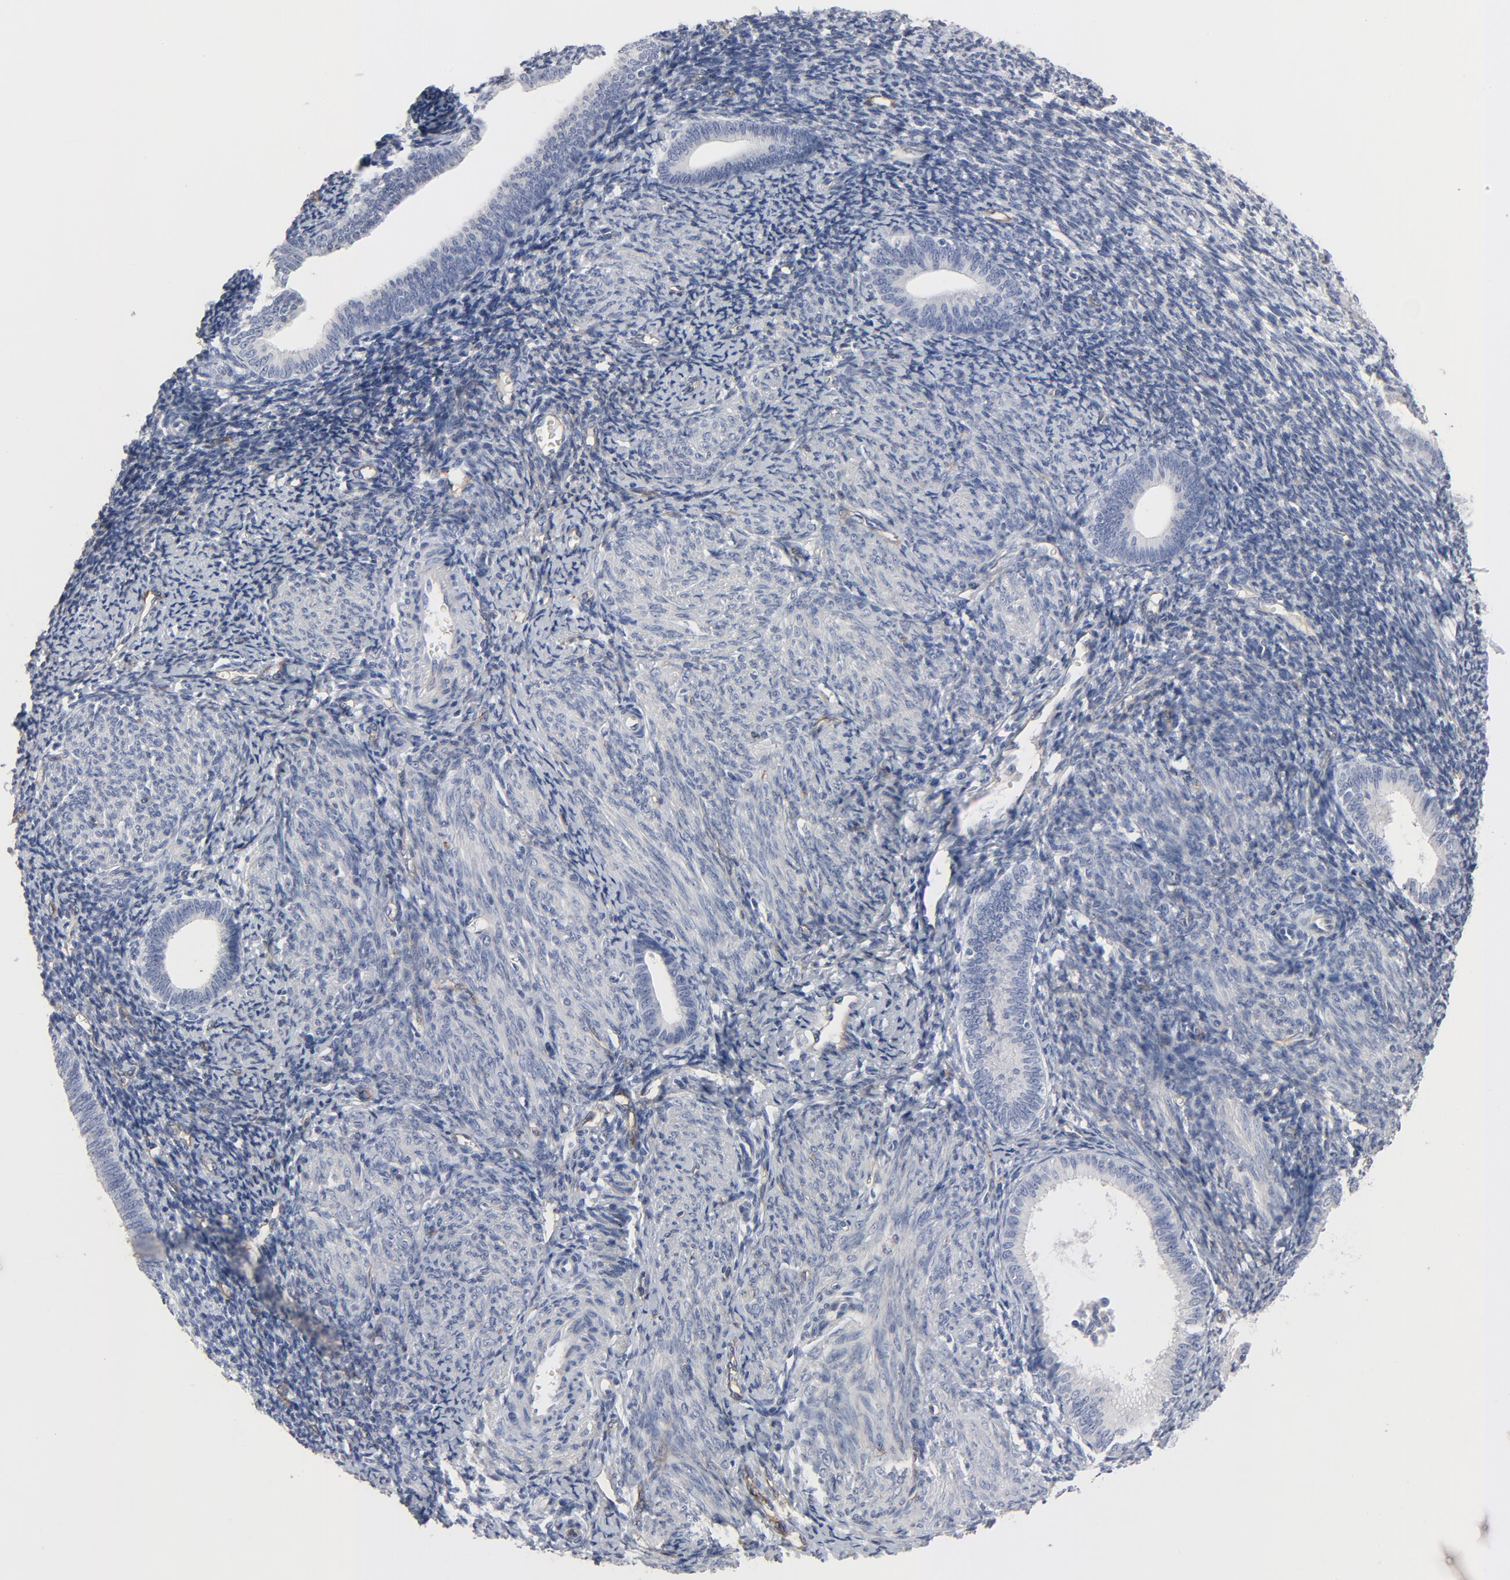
{"staining": {"intensity": "negative", "quantity": "none", "location": "none"}, "tissue": "endometrium", "cell_type": "Cells in endometrial stroma", "image_type": "normal", "snomed": [{"axis": "morphology", "description": "Normal tissue, NOS"}, {"axis": "topography", "description": "Endometrium"}], "caption": "Immunohistochemistry (IHC) of normal human endometrium exhibits no positivity in cells in endometrial stroma.", "gene": "KDR", "patient": {"sex": "female", "age": 57}}